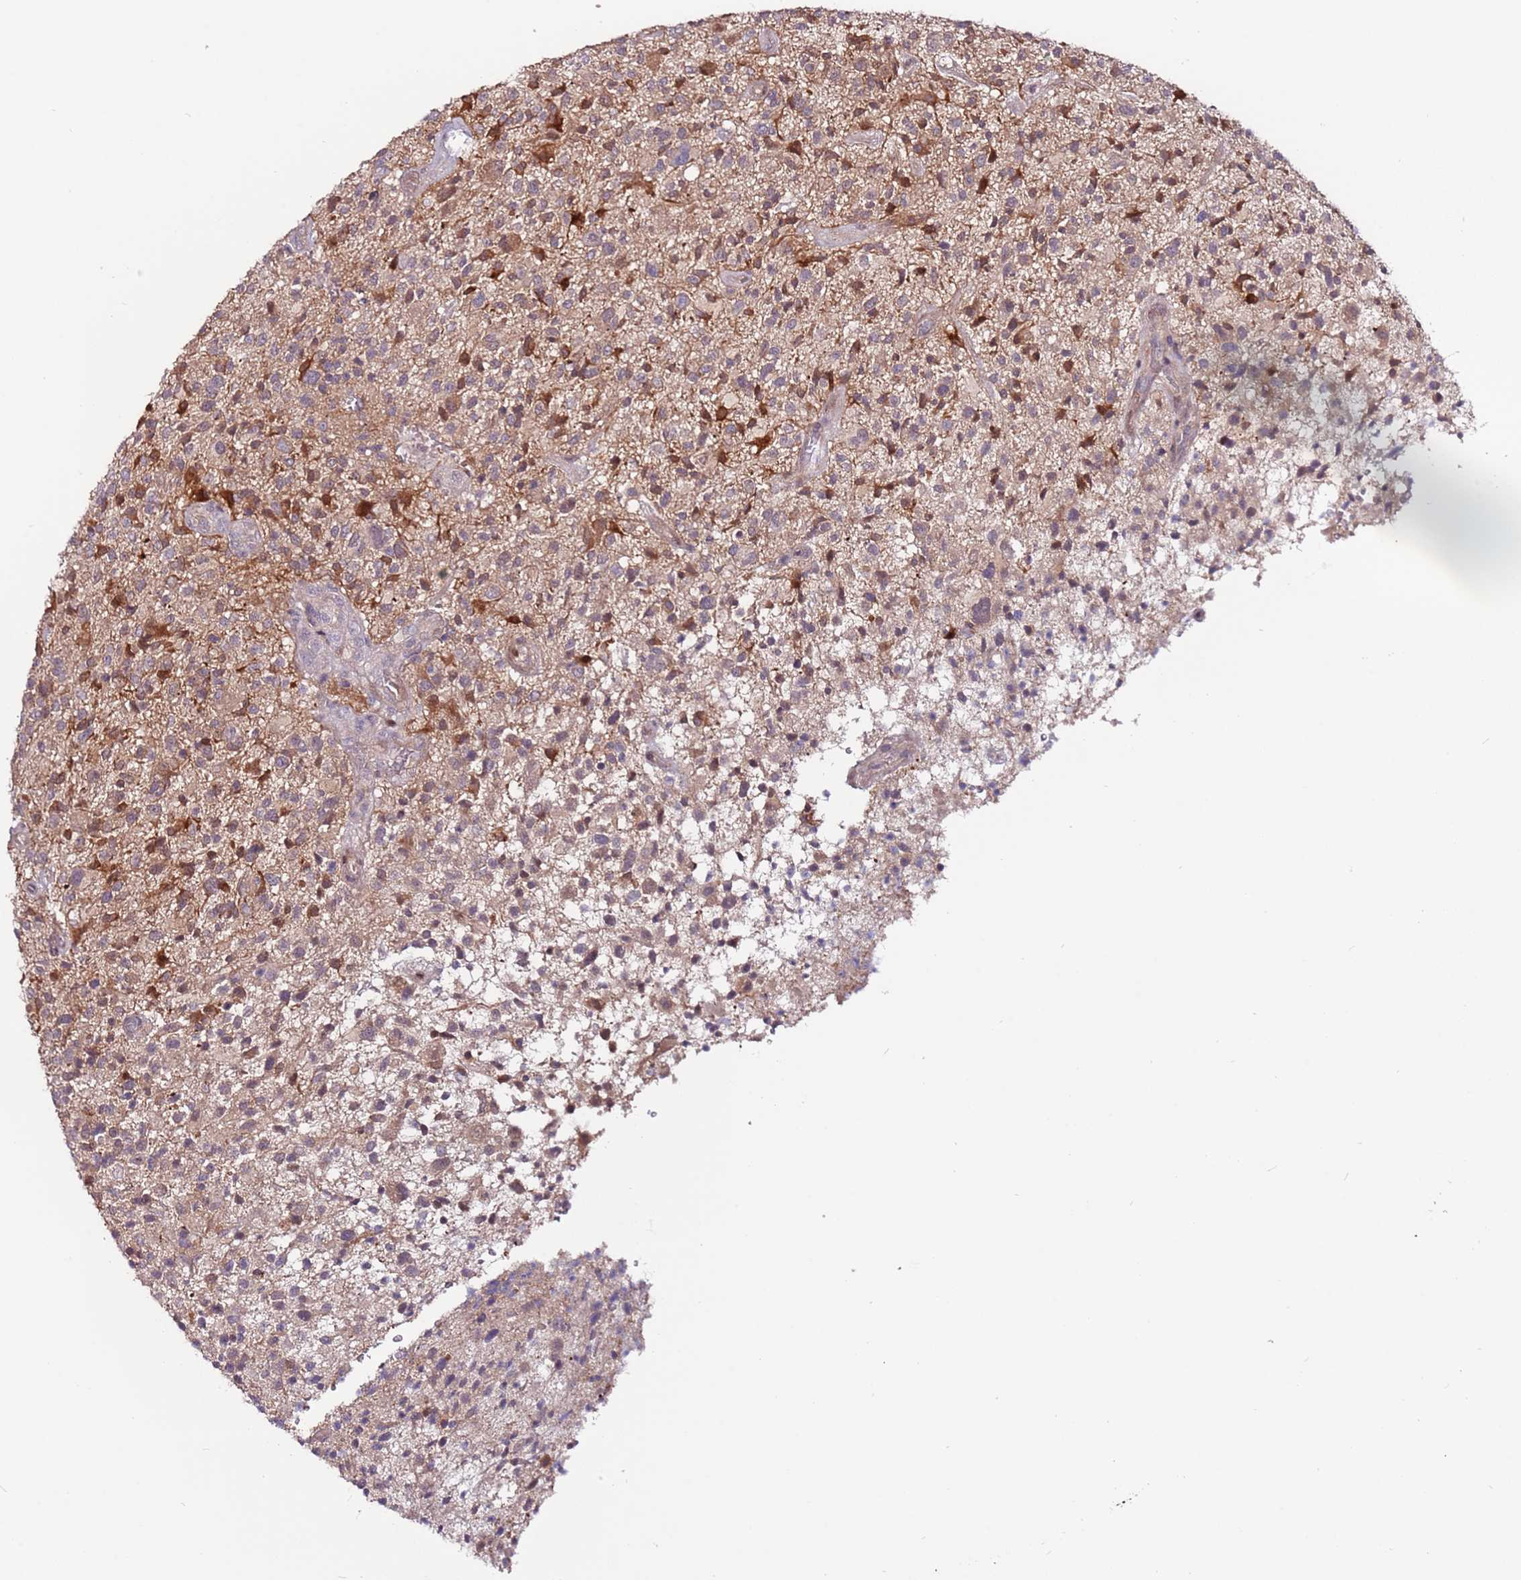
{"staining": {"intensity": "weak", "quantity": ">75%", "location": "cytoplasmic/membranous"}, "tissue": "glioma", "cell_type": "Tumor cells", "image_type": "cancer", "snomed": [{"axis": "morphology", "description": "Glioma, malignant, High grade"}, {"axis": "topography", "description": "Brain"}], "caption": "Approximately >75% of tumor cells in high-grade glioma (malignant) show weak cytoplasmic/membranous protein staining as visualized by brown immunohistochemical staining.", "gene": "MTG2", "patient": {"sex": "male", "age": 47}}